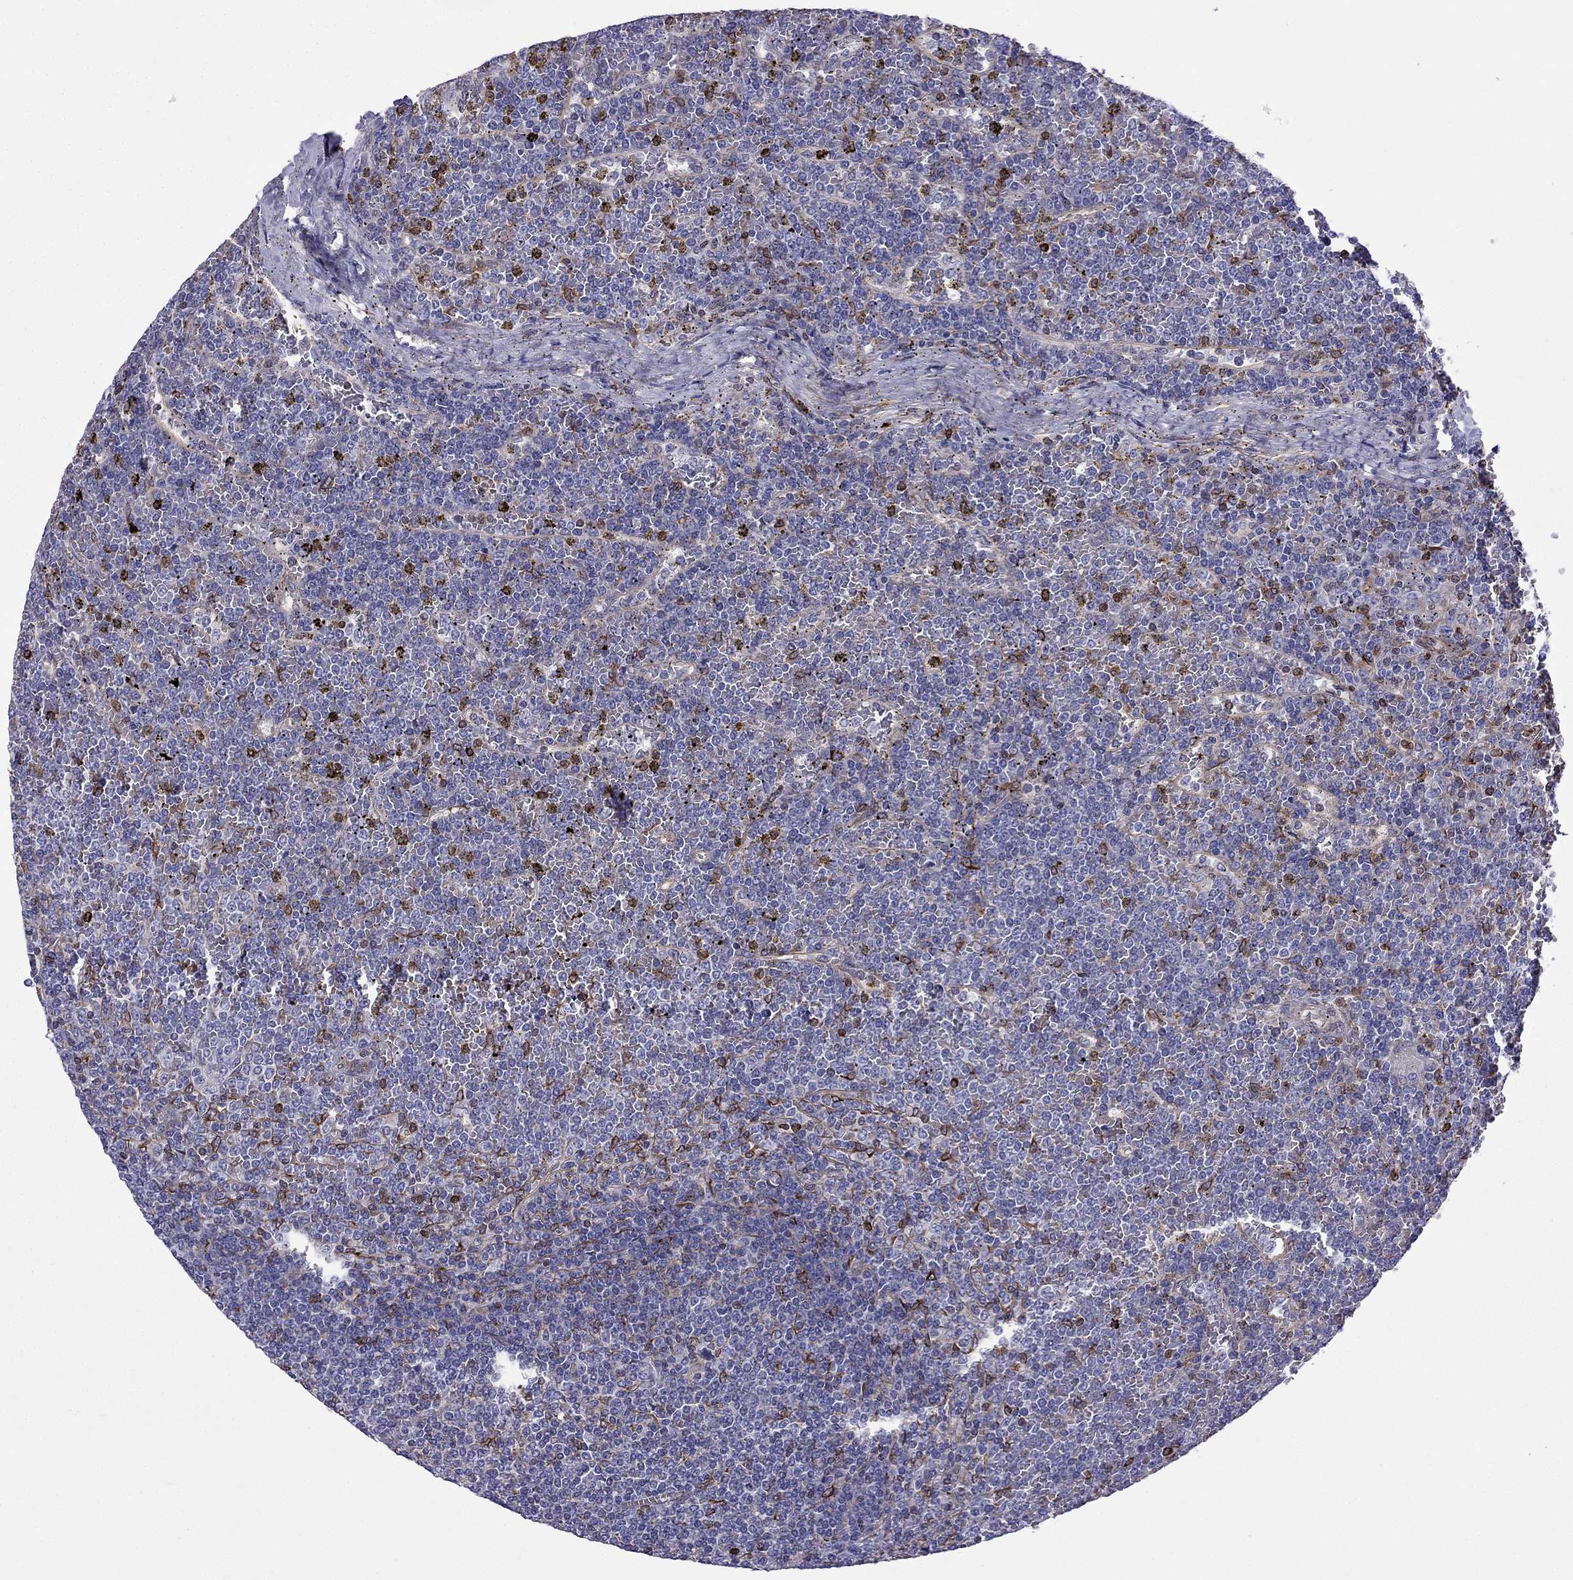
{"staining": {"intensity": "negative", "quantity": "none", "location": "none"}, "tissue": "lymphoma", "cell_type": "Tumor cells", "image_type": "cancer", "snomed": [{"axis": "morphology", "description": "Malignant lymphoma, non-Hodgkin's type, Low grade"}, {"axis": "topography", "description": "Spleen"}], "caption": "A high-resolution image shows IHC staining of lymphoma, which displays no significant staining in tumor cells. (Stains: DAB immunohistochemistry (IHC) with hematoxylin counter stain, Microscopy: brightfield microscopy at high magnification).", "gene": "GNAL", "patient": {"sex": "female", "age": 19}}